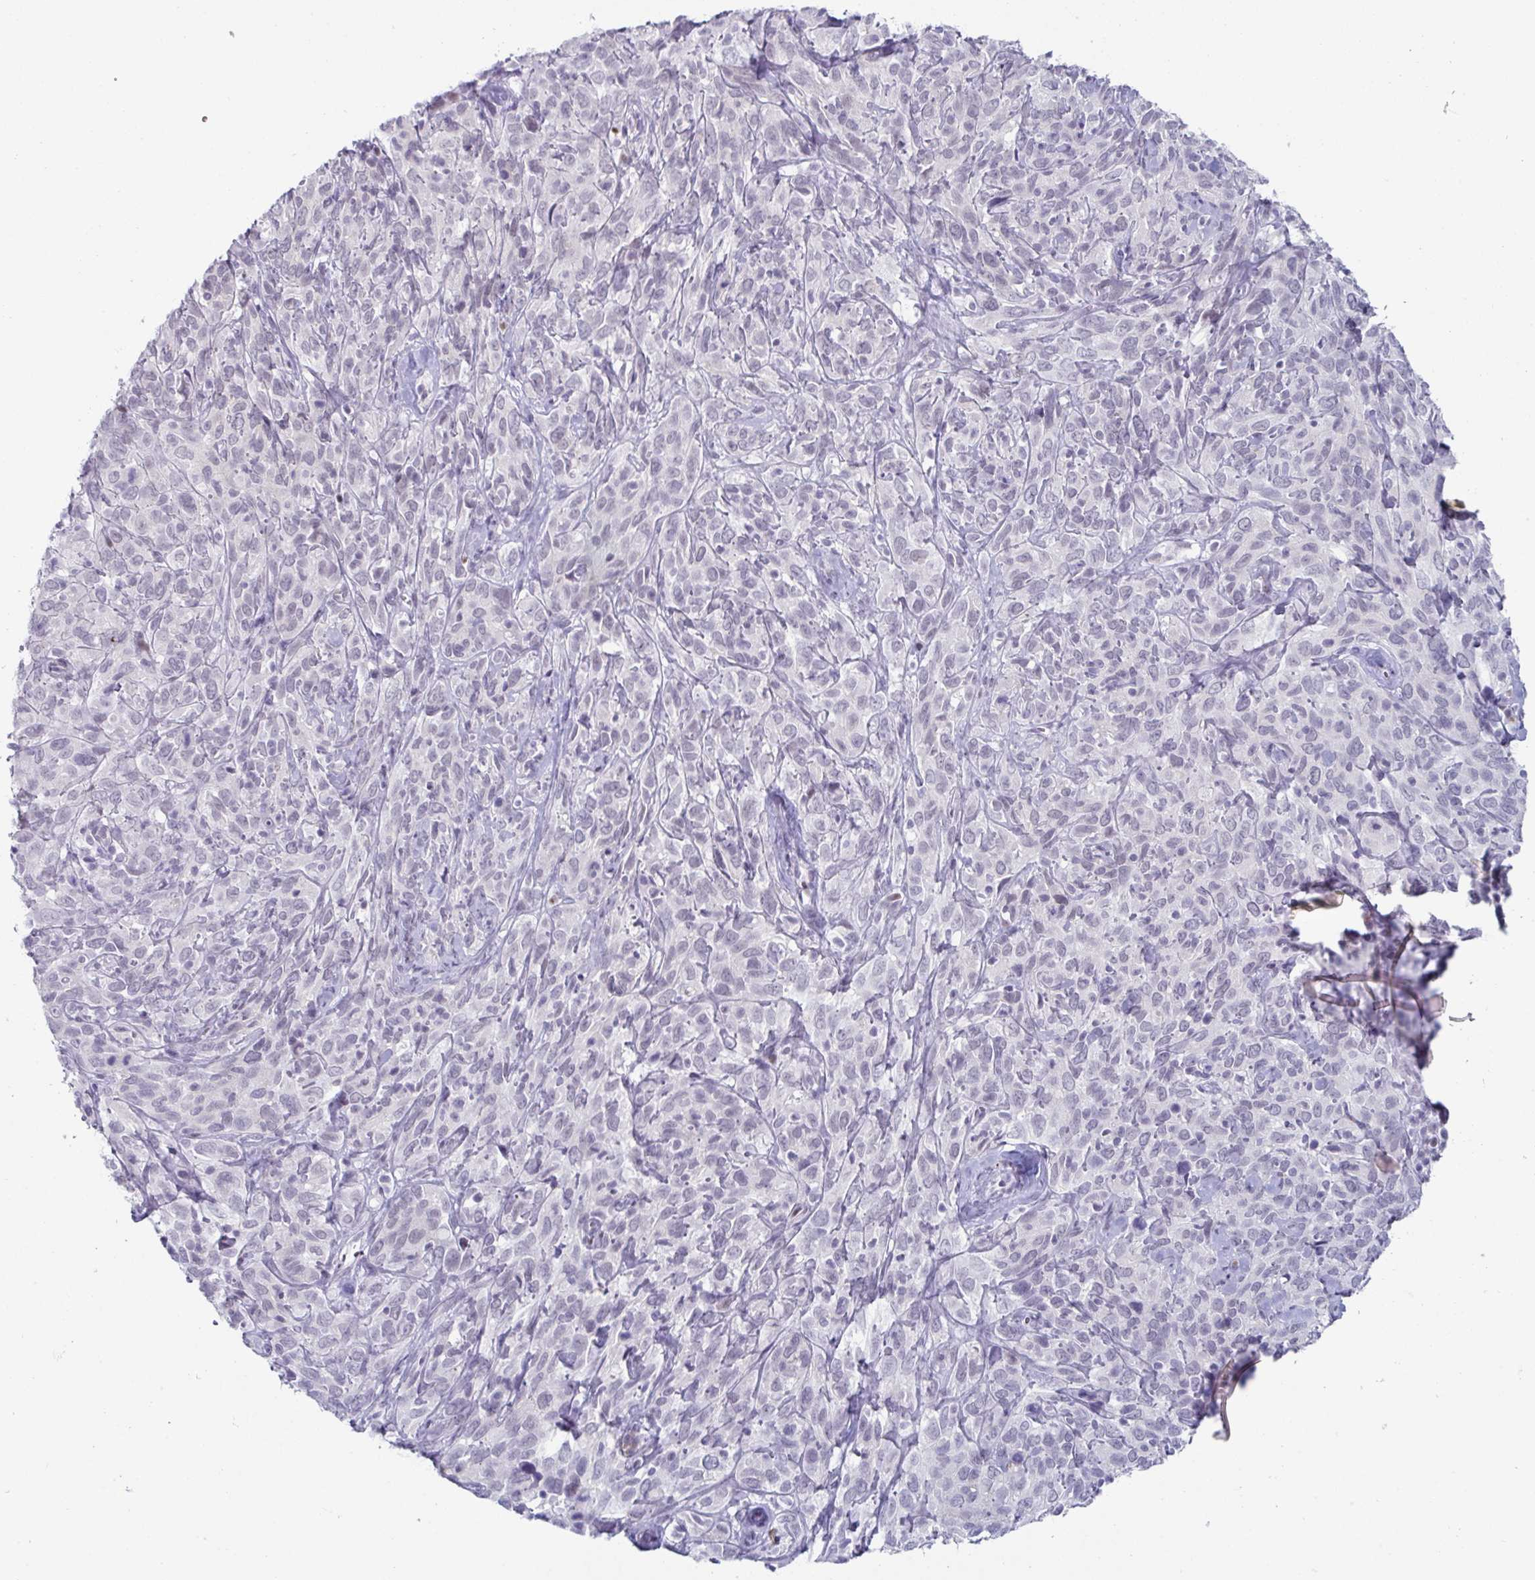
{"staining": {"intensity": "weak", "quantity": "<25%", "location": "nuclear"}, "tissue": "cervical cancer", "cell_type": "Tumor cells", "image_type": "cancer", "snomed": [{"axis": "morphology", "description": "Normal tissue, NOS"}, {"axis": "morphology", "description": "Squamous cell carcinoma, NOS"}, {"axis": "topography", "description": "Cervix"}], "caption": "Micrograph shows no protein staining in tumor cells of squamous cell carcinoma (cervical) tissue.", "gene": "VSIG10L", "patient": {"sex": "female", "age": 51}}